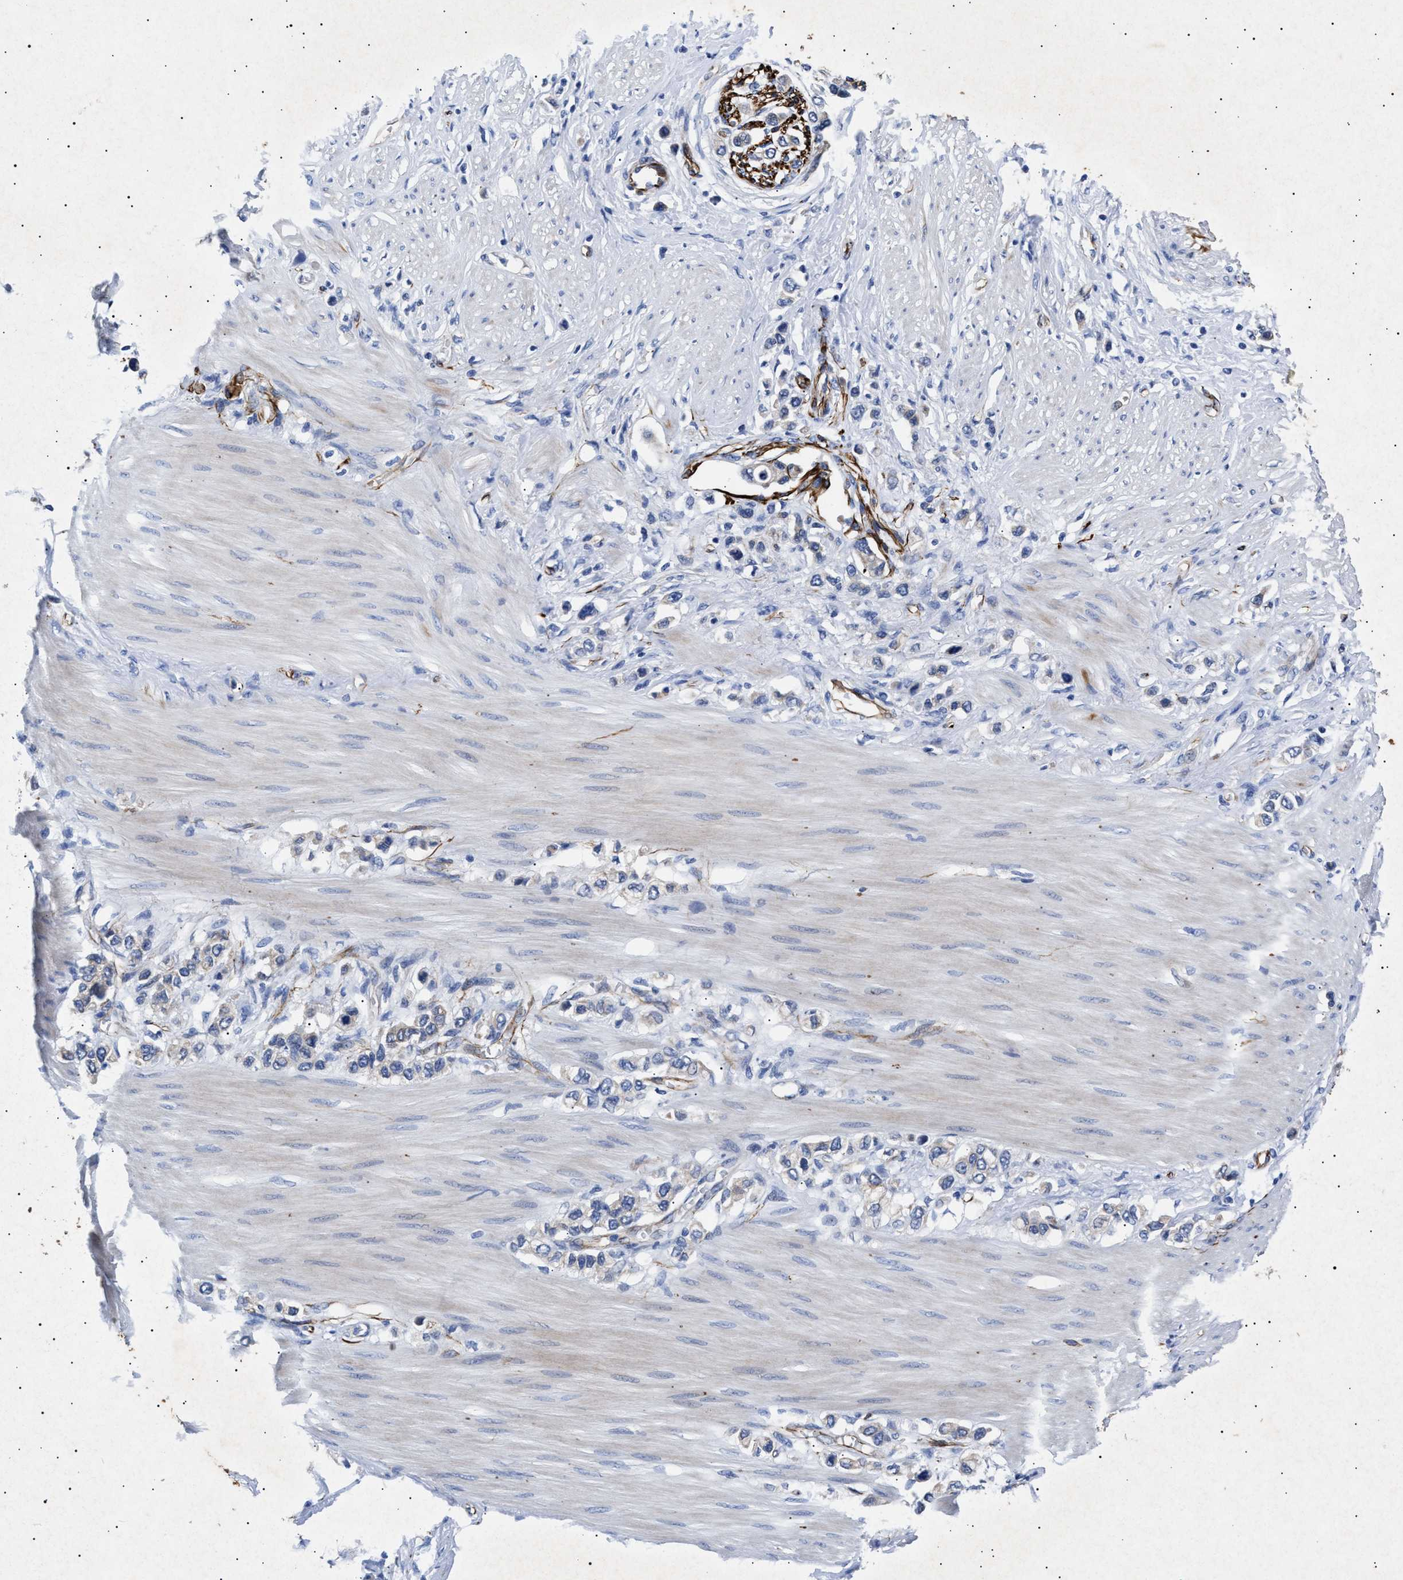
{"staining": {"intensity": "negative", "quantity": "none", "location": "none"}, "tissue": "stomach cancer", "cell_type": "Tumor cells", "image_type": "cancer", "snomed": [{"axis": "morphology", "description": "Adenocarcinoma, NOS"}, {"axis": "topography", "description": "Stomach"}], "caption": "Immunohistochemistry (IHC) of human stomach cancer (adenocarcinoma) demonstrates no expression in tumor cells.", "gene": "OLFML2A", "patient": {"sex": "female", "age": 65}}